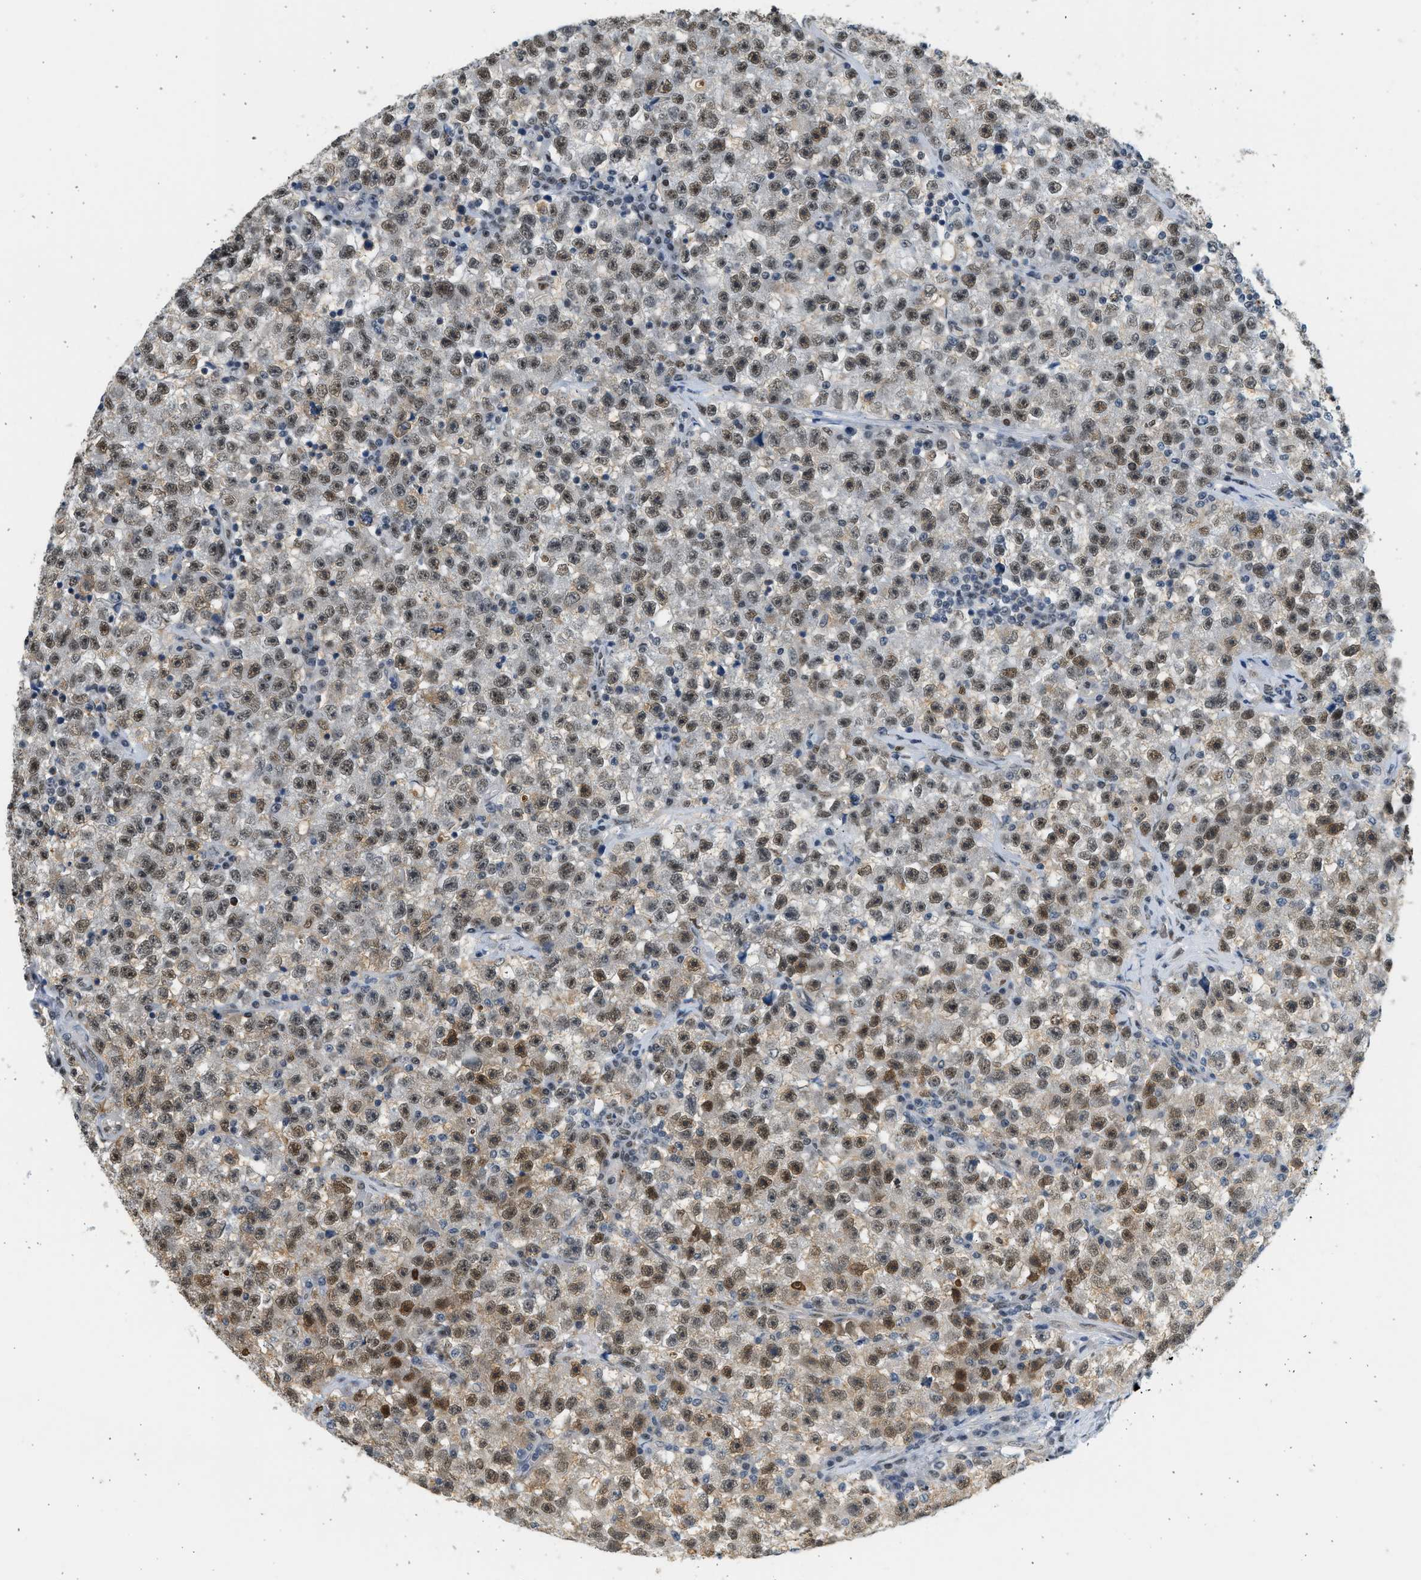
{"staining": {"intensity": "weak", "quantity": ">75%", "location": "nuclear"}, "tissue": "testis cancer", "cell_type": "Tumor cells", "image_type": "cancer", "snomed": [{"axis": "morphology", "description": "Seminoma, NOS"}, {"axis": "topography", "description": "Testis"}], "caption": "Testis seminoma stained with DAB IHC demonstrates low levels of weak nuclear expression in about >75% of tumor cells.", "gene": "HIPK1", "patient": {"sex": "male", "age": 22}}